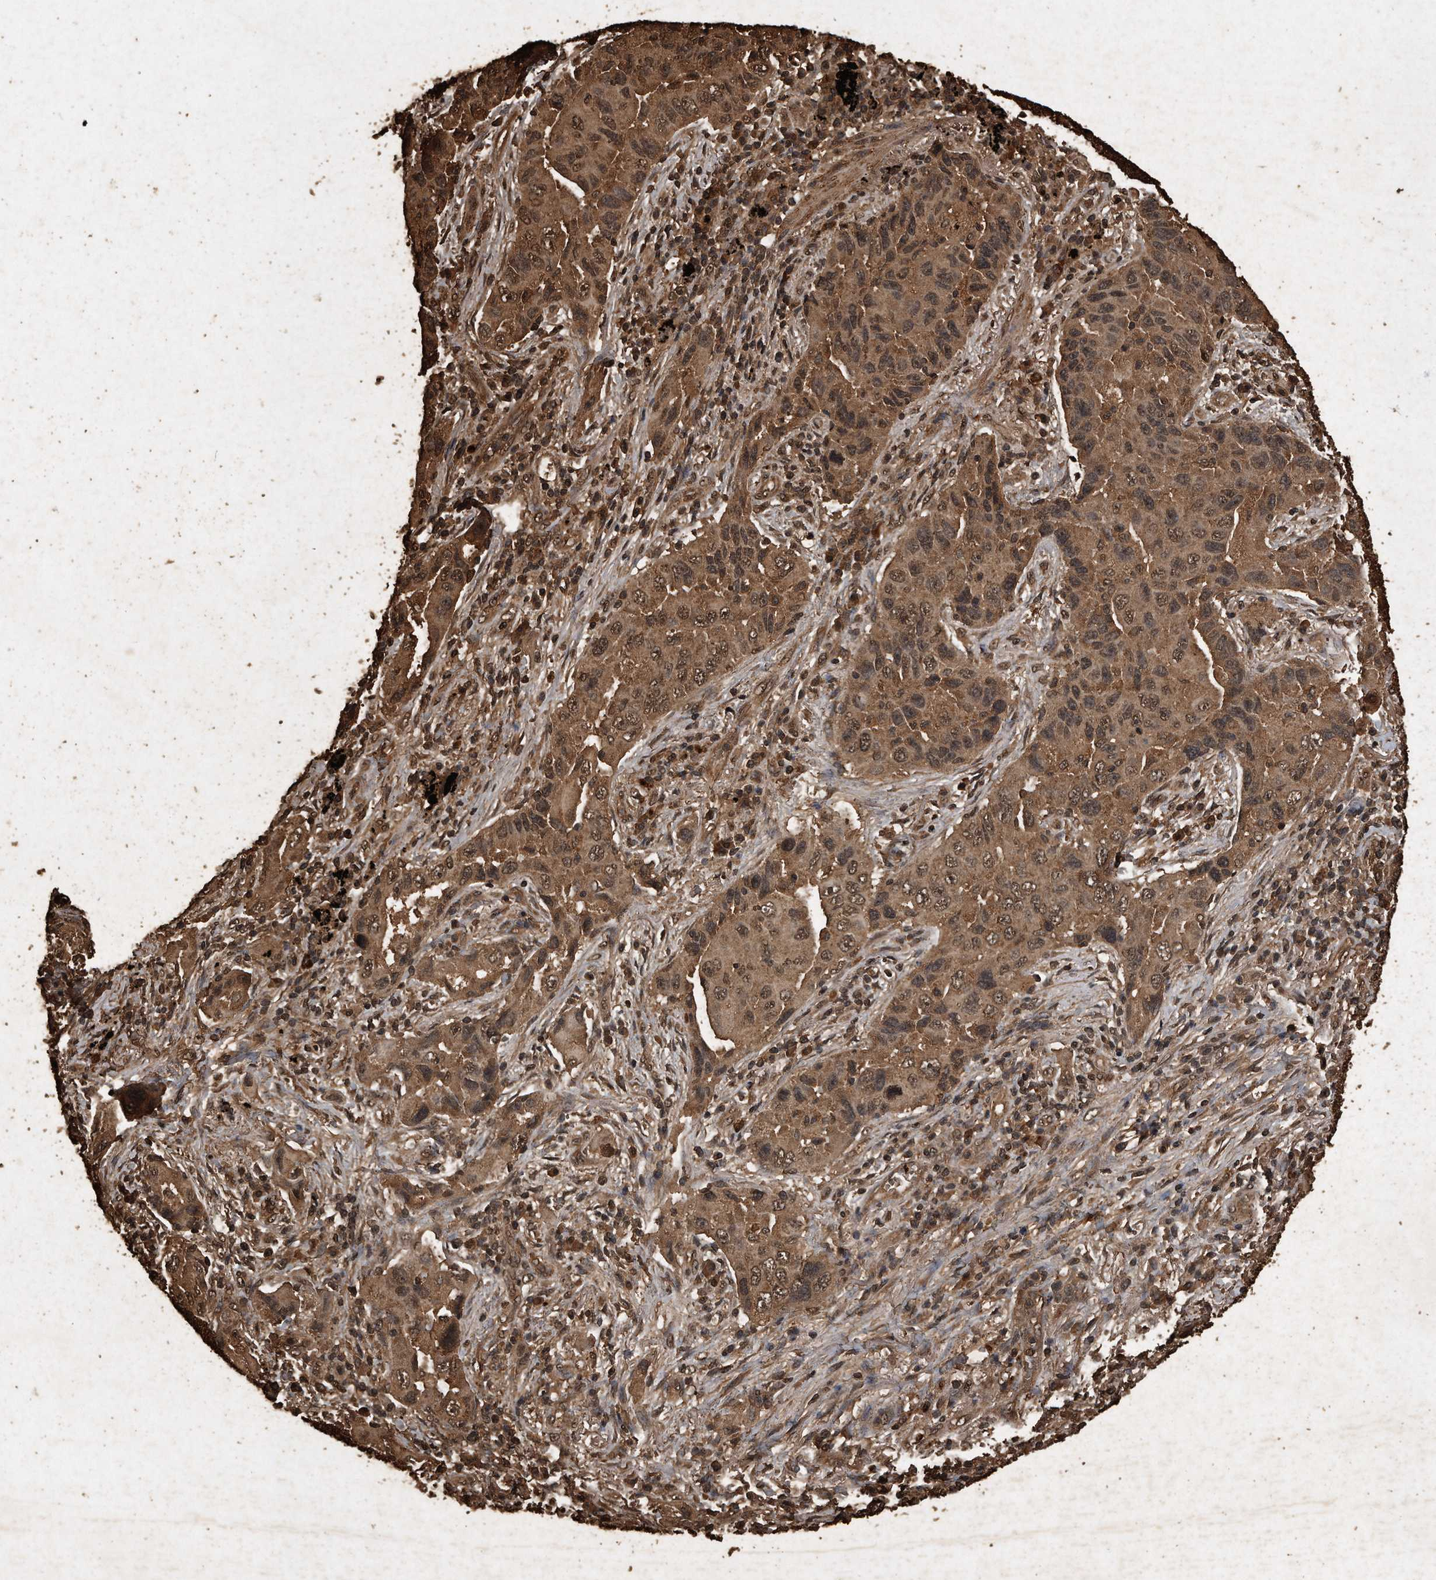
{"staining": {"intensity": "moderate", "quantity": ">75%", "location": "cytoplasmic/membranous,nuclear"}, "tissue": "lung cancer", "cell_type": "Tumor cells", "image_type": "cancer", "snomed": [{"axis": "morphology", "description": "Adenocarcinoma, NOS"}, {"axis": "topography", "description": "Lung"}], "caption": "Immunohistochemical staining of human lung cancer shows medium levels of moderate cytoplasmic/membranous and nuclear protein staining in about >75% of tumor cells.", "gene": "CFLAR", "patient": {"sex": "female", "age": 65}}